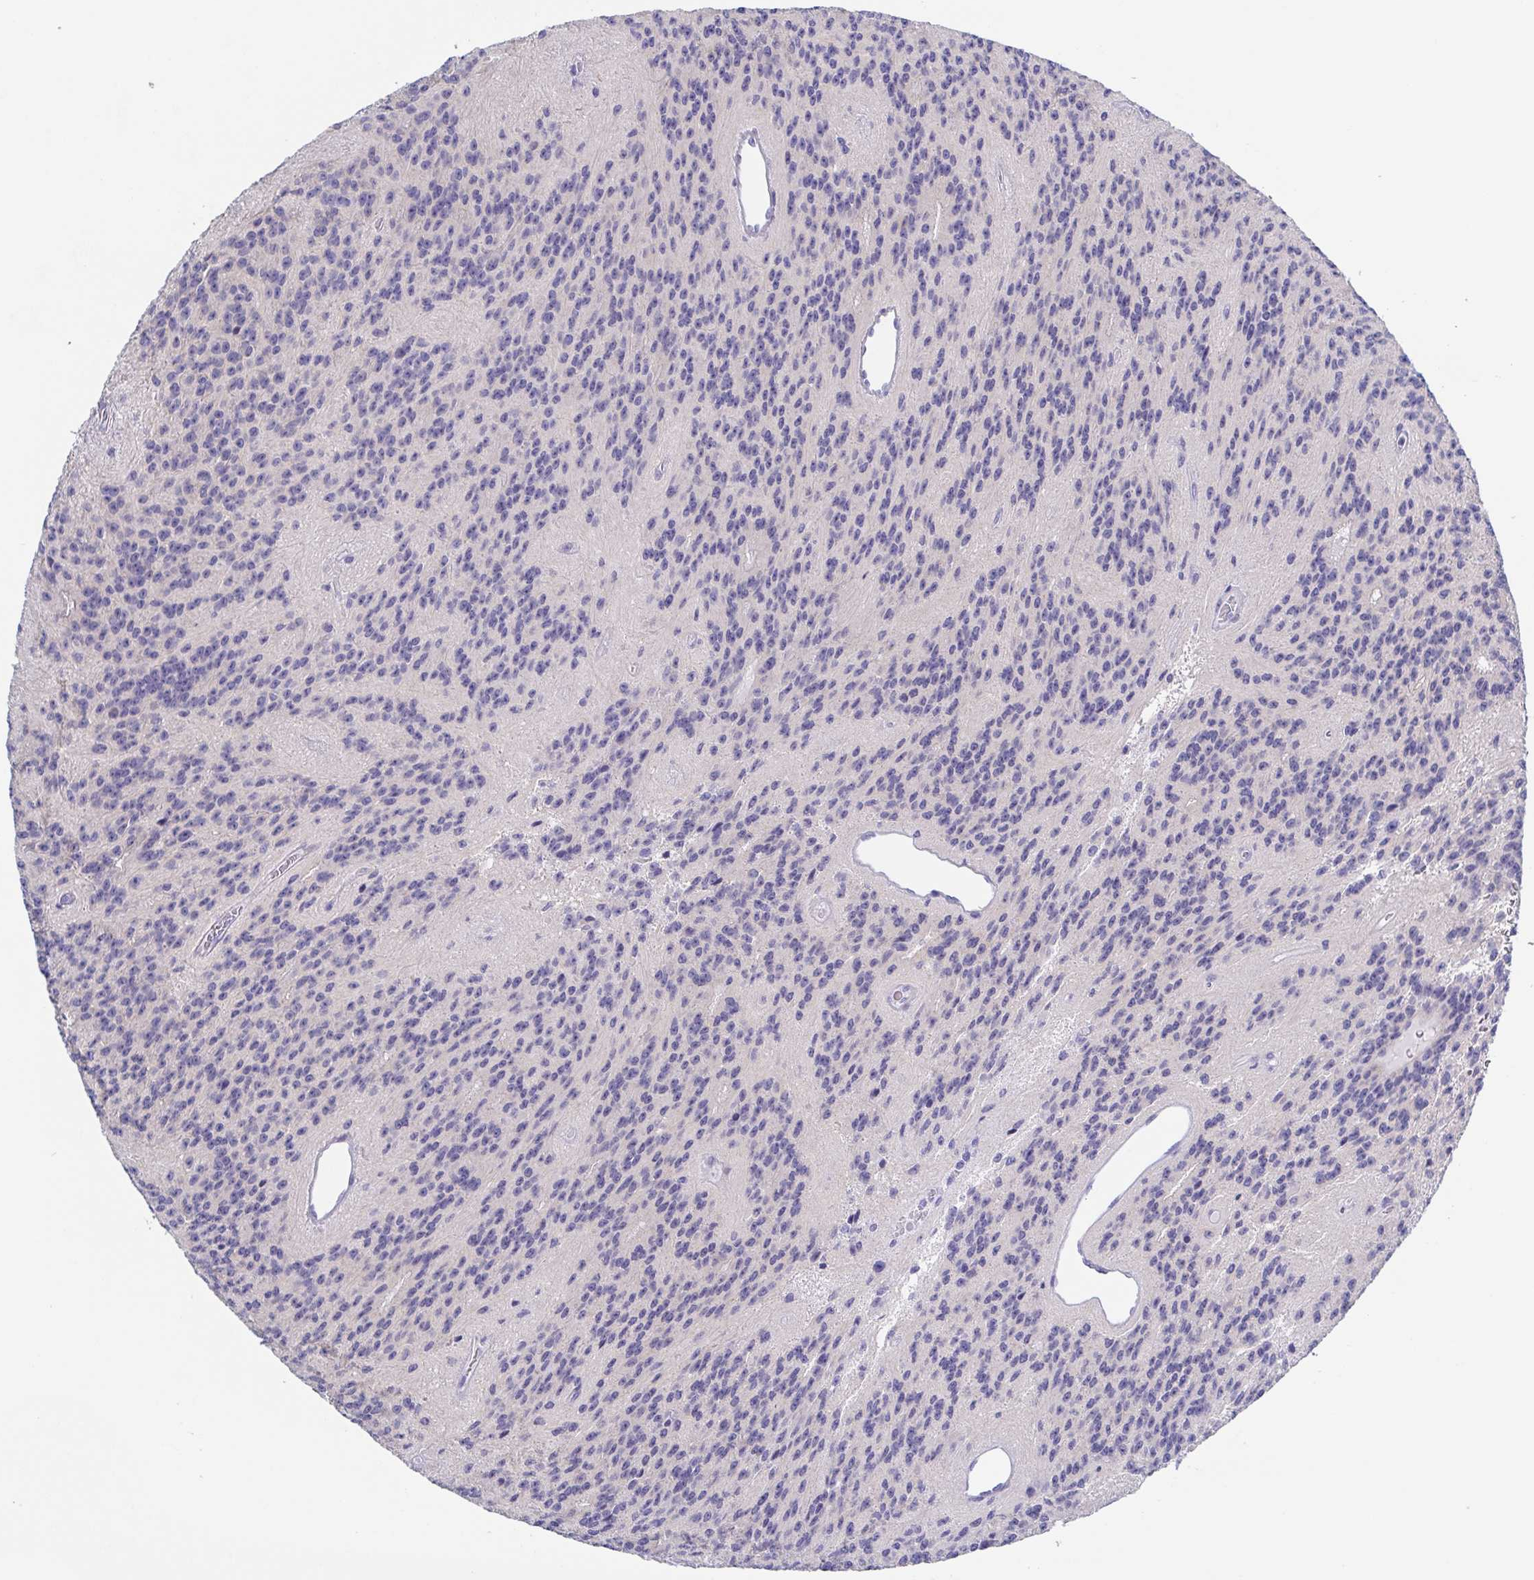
{"staining": {"intensity": "negative", "quantity": "none", "location": "none"}, "tissue": "glioma", "cell_type": "Tumor cells", "image_type": "cancer", "snomed": [{"axis": "morphology", "description": "Glioma, malignant, Low grade"}, {"axis": "topography", "description": "Brain"}], "caption": "IHC histopathology image of human malignant glioma (low-grade) stained for a protein (brown), which shows no expression in tumor cells.", "gene": "MUCL3", "patient": {"sex": "male", "age": 31}}